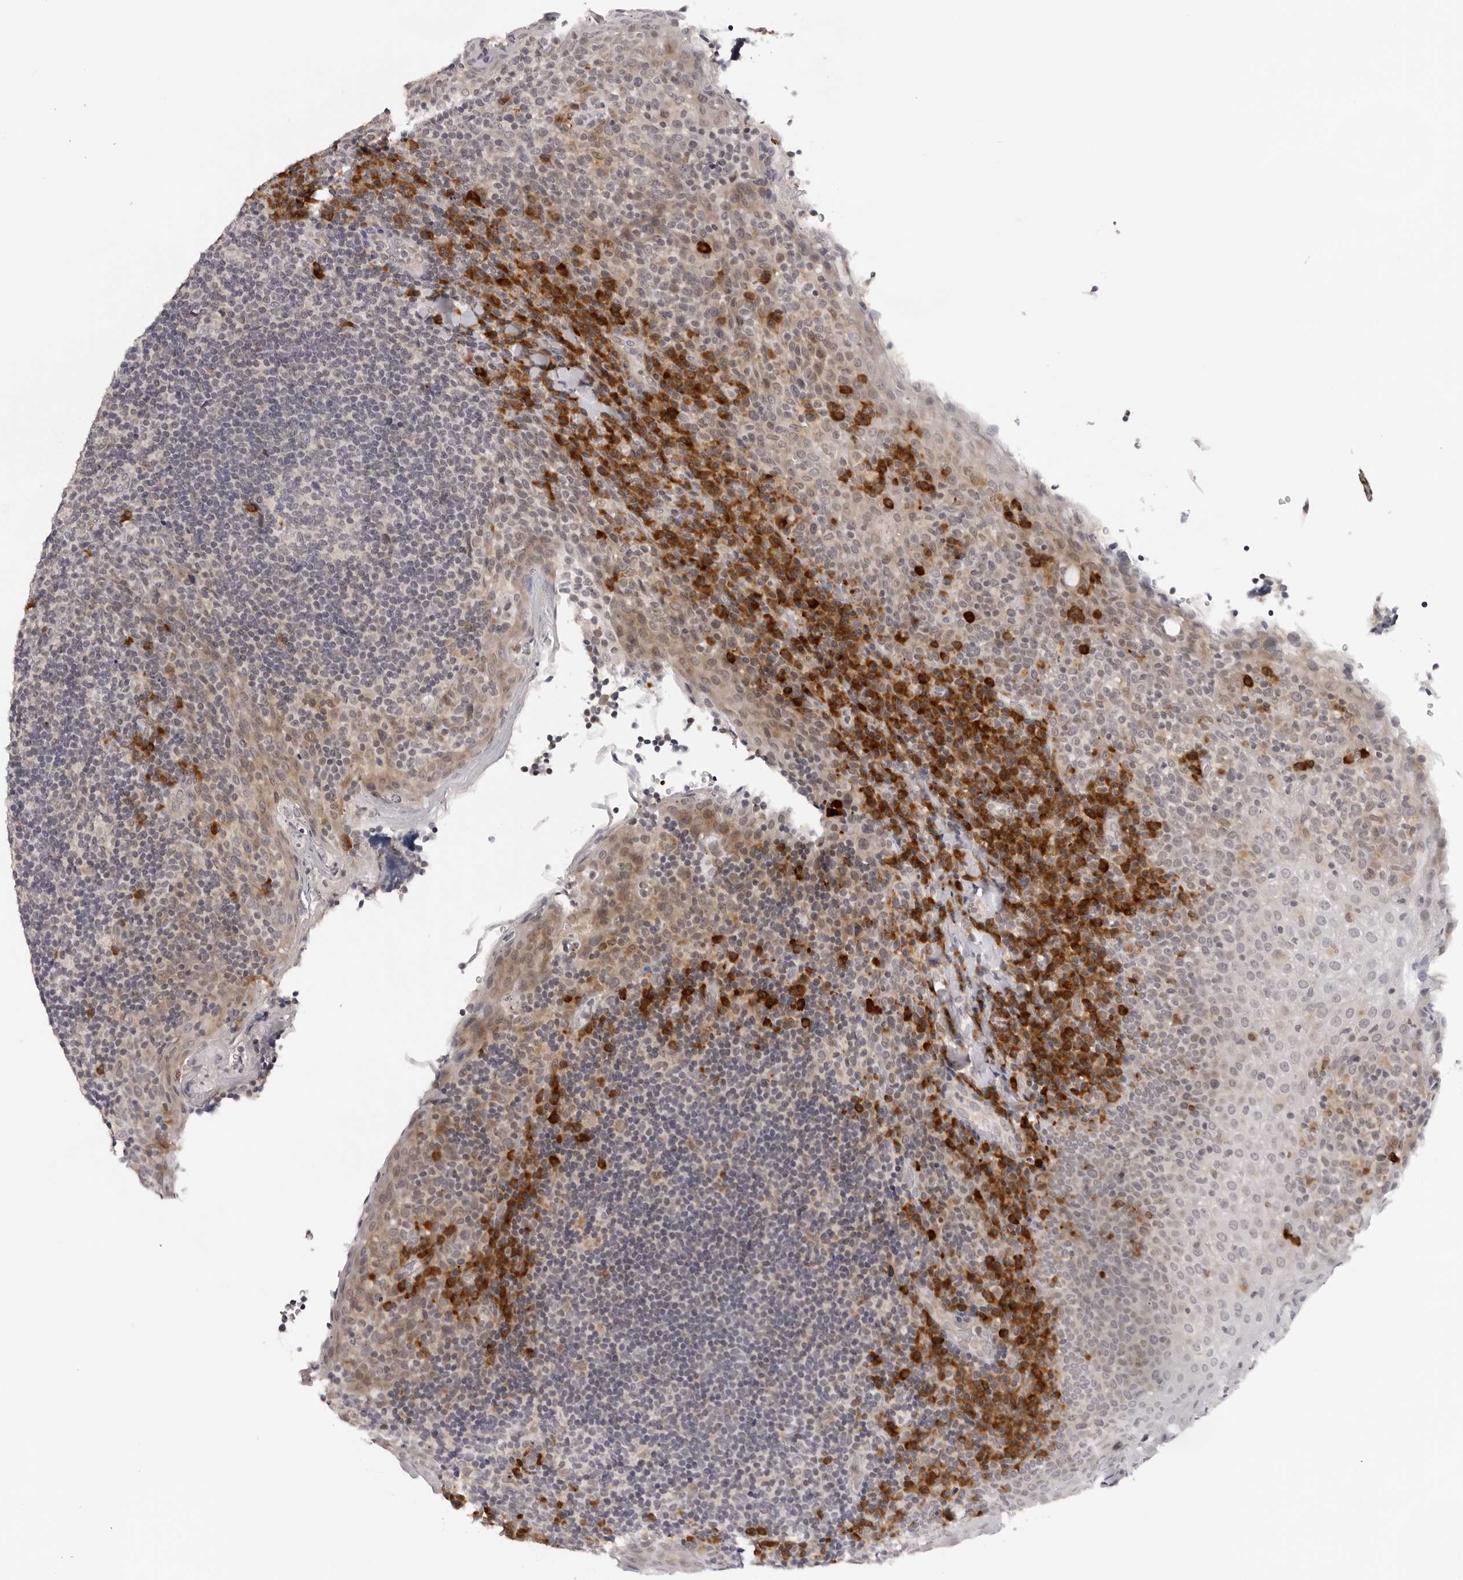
{"staining": {"intensity": "strong", "quantity": "<25%", "location": "cytoplasmic/membranous"}, "tissue": "tonsil", "cell_type": "Germinal center cells", "image_type": "normal", "snomed": [{"axis": "morphology", "description": "Normal tissue, NOS"}, {"axis": "topography", "description": "Tonsil"}], "caption": "Brown immunohistochemical staining in benign tonsil reveals strong cytoplasmic/membranous expression in about <25% of germinal center cells. The protein of interest is stained brown, and the nuclei are stained in blue (DAB (3,3'-diaminobenzidine) IHC with brightfield microscopy, high magnification).", "gene": "IL17RA", "patient": {"sex": "male", "age": 17}}